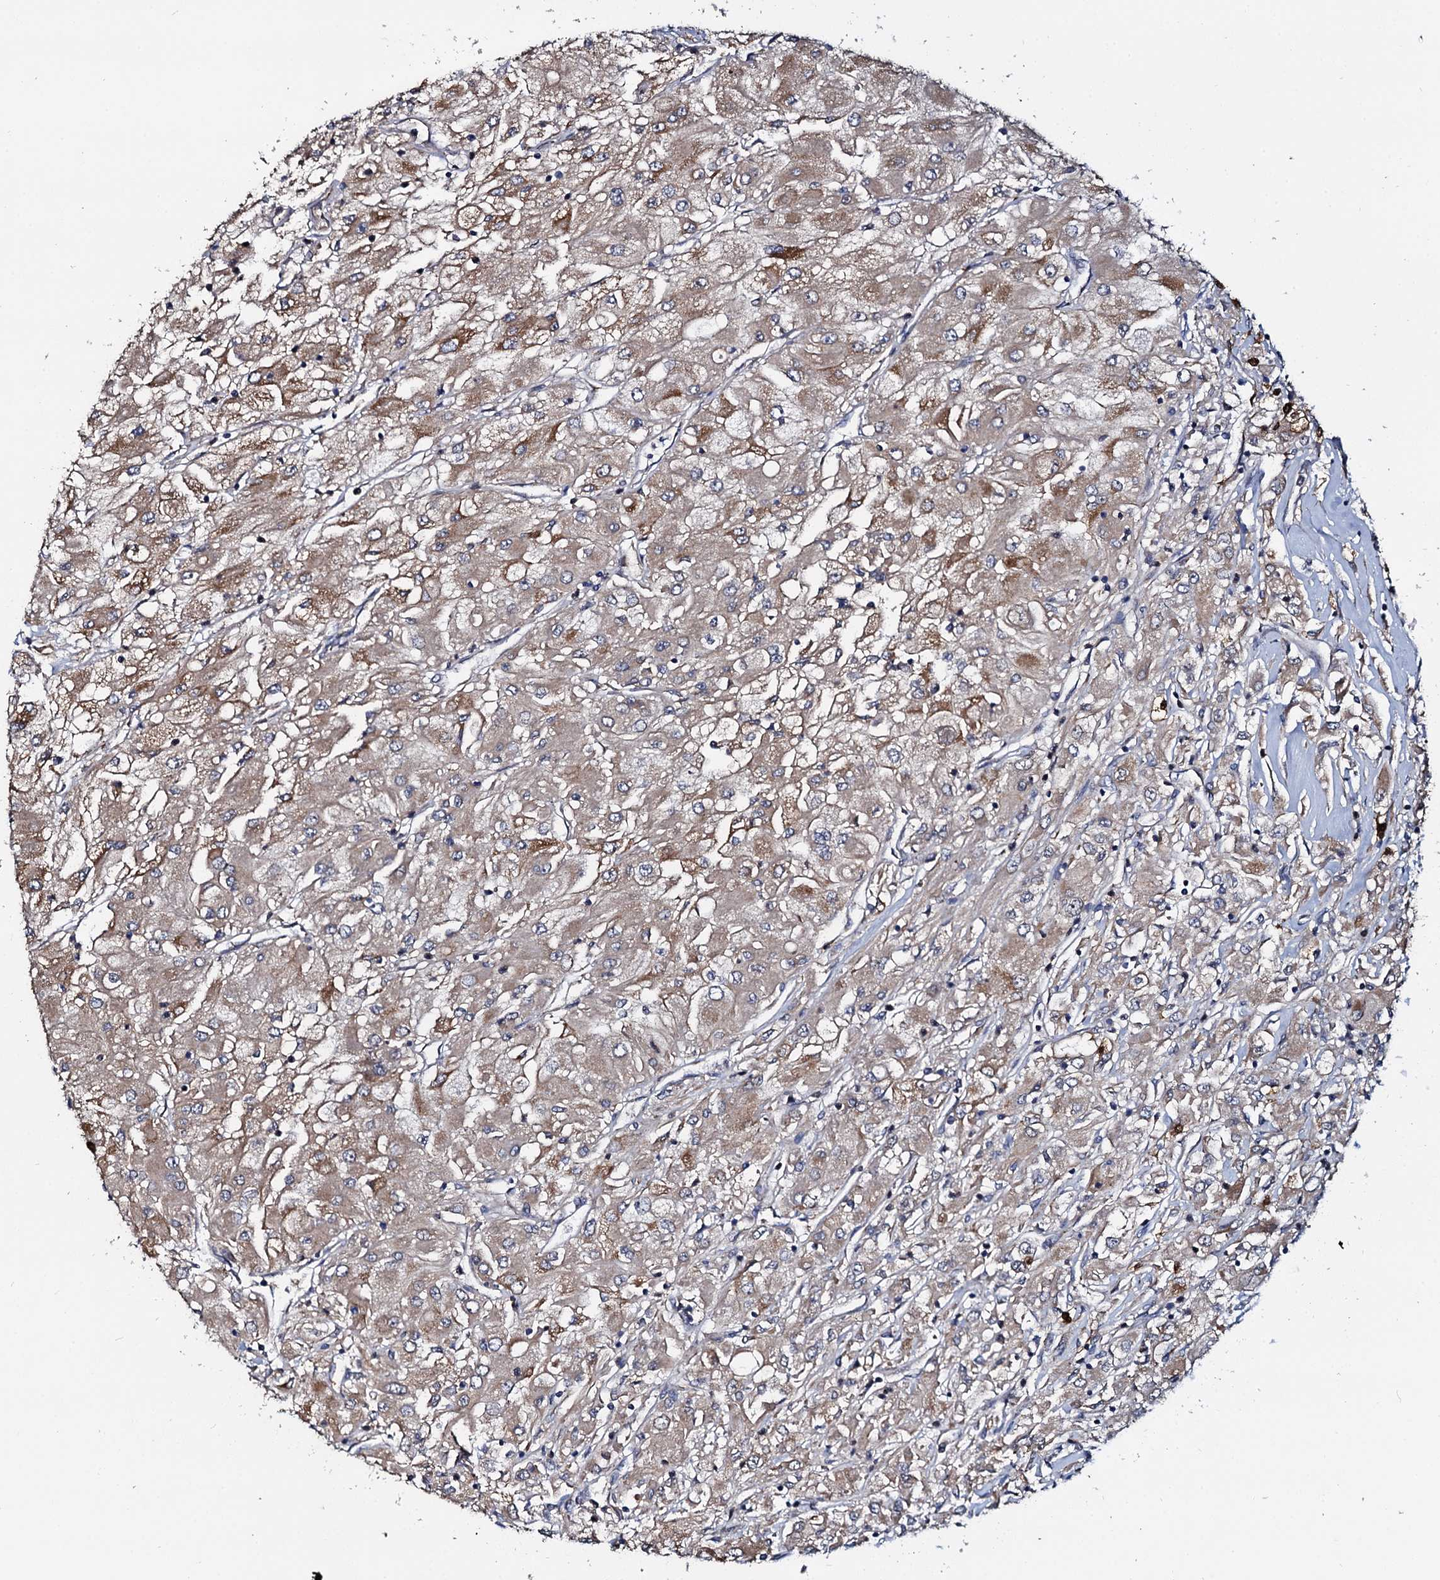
{"staining": {"intensity": "moderate", "quantity": ">75%", "location": "cytoplasmic/membranous,nuclear"}, "tissue": "renal cancer", "cell_type": "Tumor cells", "image_type": "cancer", "snomed": [{"axis": "morphology", "description": "Adenocarcinoma, NOS"}, {"axis": "topography", "description": "Kidney"}], "caption": "Immunohistochemical staining of renal cancer exhibits medium levels of moderate cytoplasmic/membranous and nuclear protein staining in about >75% of tumor cells.", "gene": "CEP192", "patient": {"sex": "male", "age": 80}}